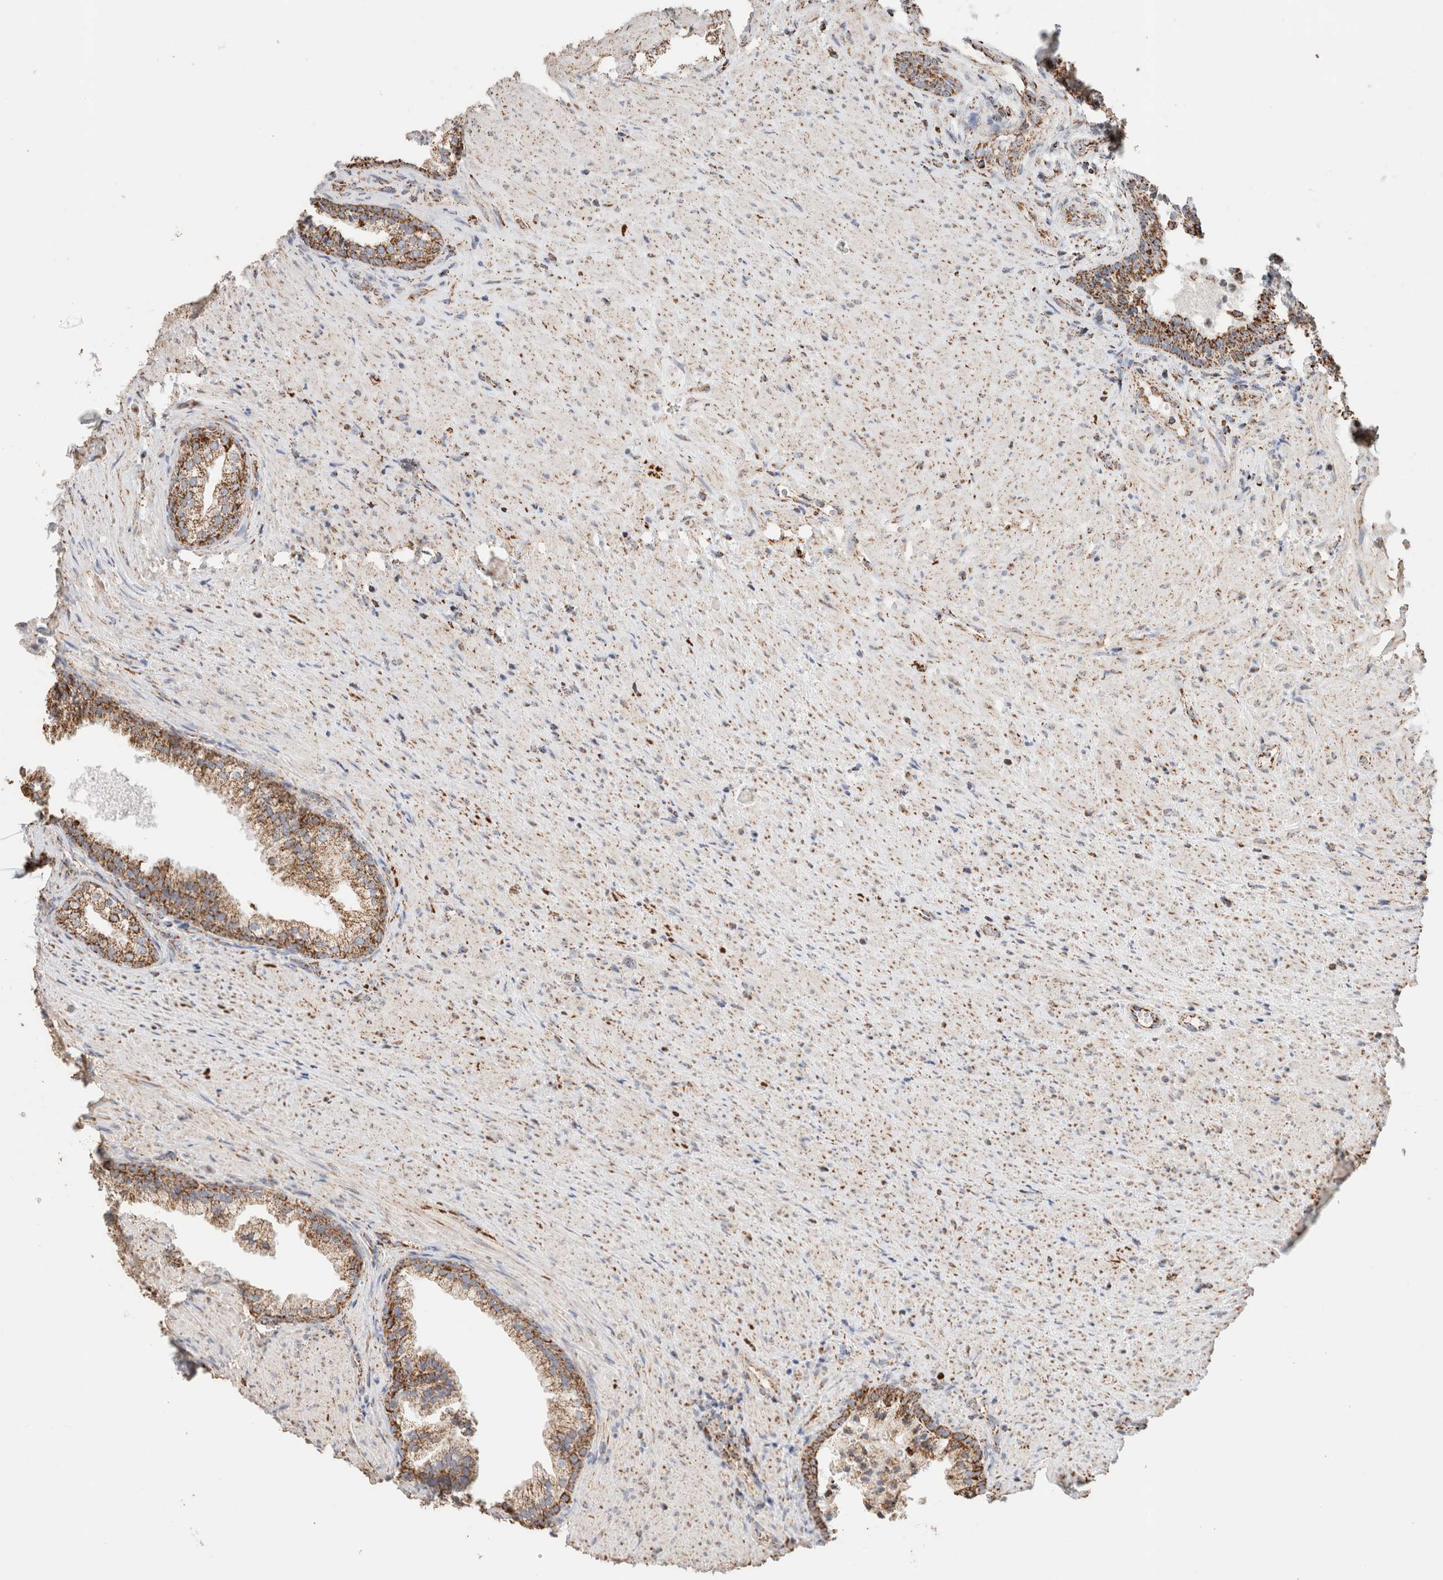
{"staining": {"intensity": "moderate", "quantity": ">75%", "location": "cytoplasmic/membranous"}, "tissue": "prostate", "cell_type": "Glandular cells", "image_type": "normal", "snomed": [{"axis": "morphology", "description": "Normal tissue, NOS"}, {"axis": "topography", "description": "Prostate"}], "caption": "Normal prostate demonstrates moderate cytoplasmic/membranous positivity in about >75% of glandular cells (IHC, brightfield microscopy, high magnification)..", "gene": "C1QBP", "patient": {"sex": "male", "age": 76}}